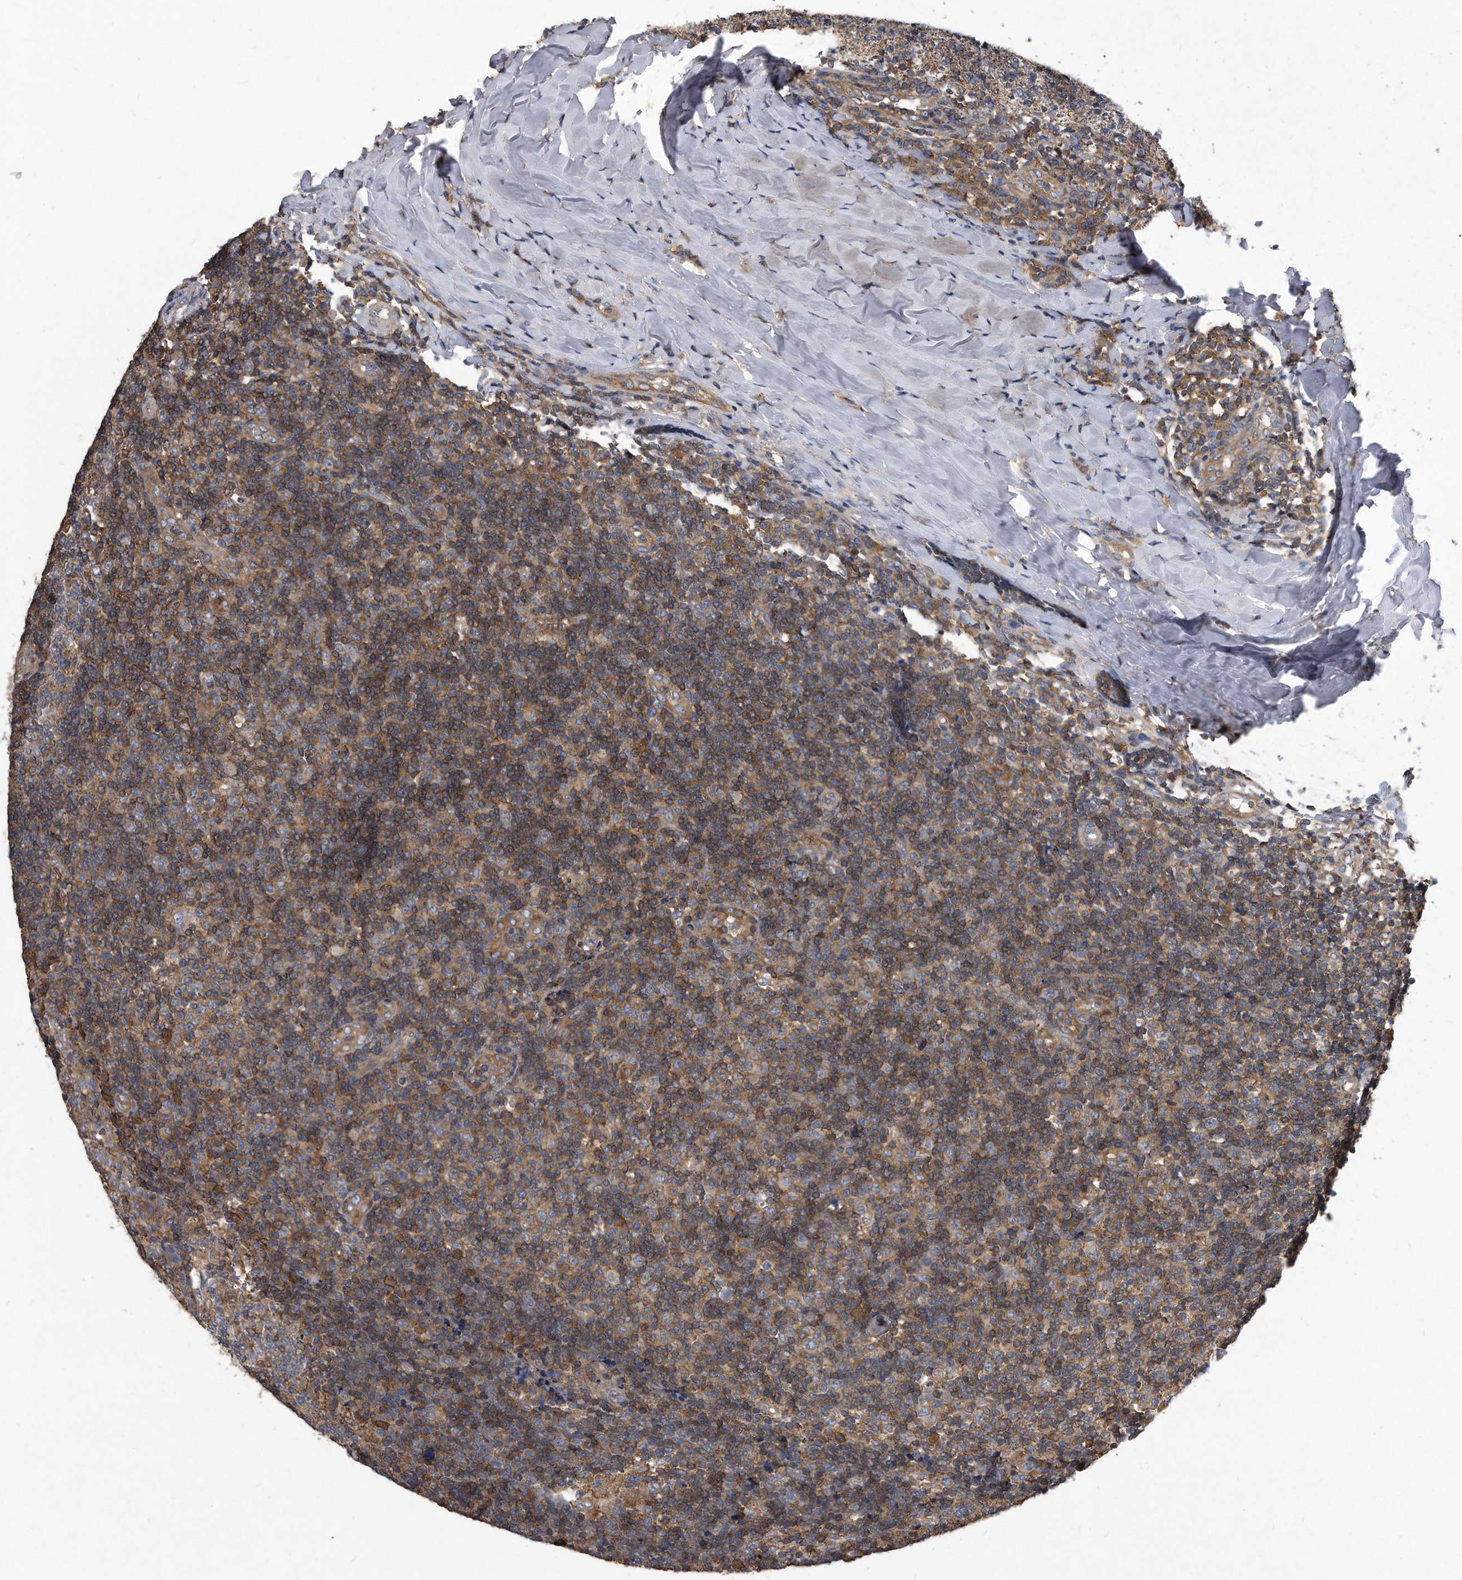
{"staining": {"intensity": "weak", "quantity": "25%-75%", "location": "cytoplasmic/membranous"}, "tissue": "tonsil", "cell_type": "Germinal center cells", "image_type": "normal", "snomed": [{"axis": "morphology", "description": "Normal tissue, NOS"}, {"axis": "topography", "description": "Tonsil"}], "caption": "A brown stain labels weak cytoplasmic/membranous staining of a protein in germinal center cells of normal human tonsil.", "gene": "ATG5", "patient": {"sex": "female", "age": 19}}